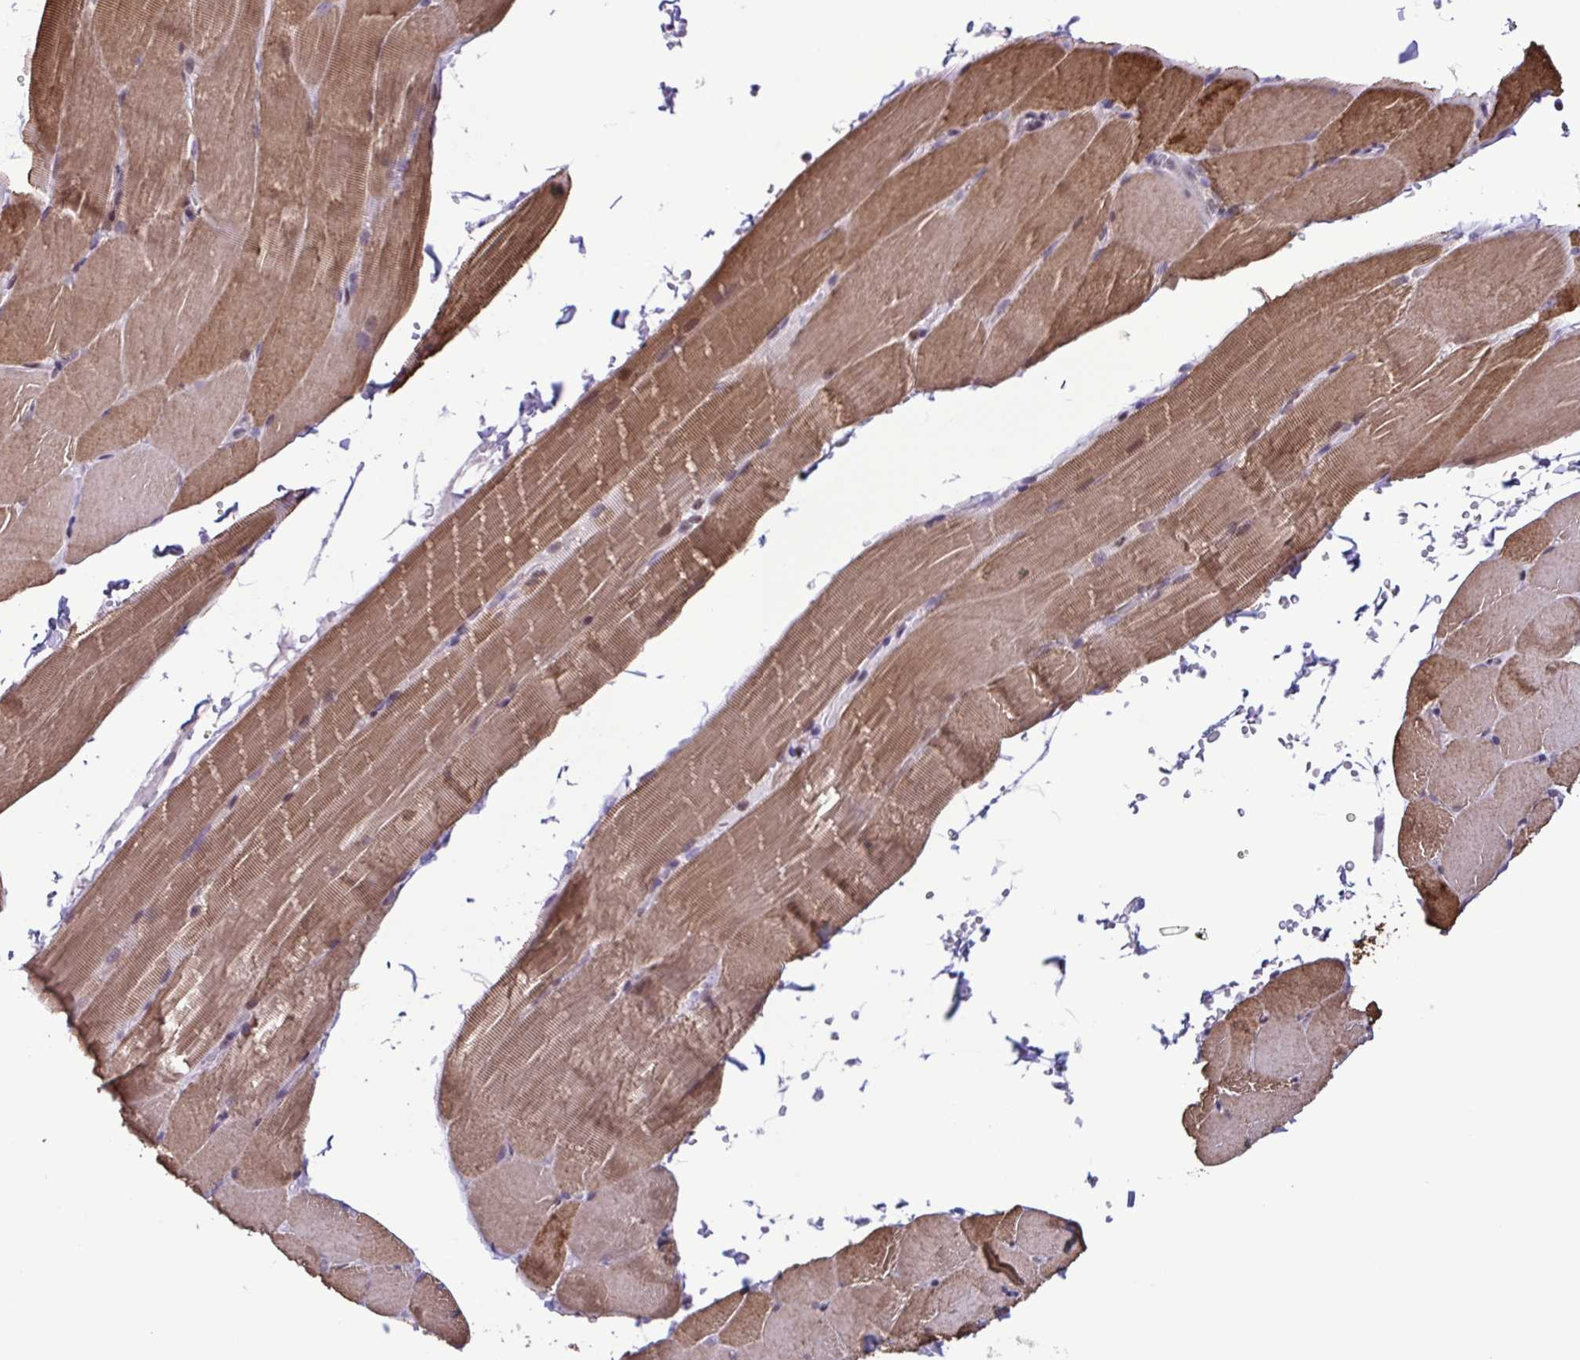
{"staining": {"intensity": "moderate", "quantity": ">75%", "location": "cytoplasmic/membranous"}, "tissue": "skeletal muscle", "cell_type": "Myocytes", "image_type": "normal", "snomed": [{"axis": "morphology", "description": "Normal tissue, NOS"}, {"axis": "topography", "description": "Skeletal muscle"}], "caption": "IHC micrograph of normal skeletal muscle stained for a protein (brown), which exhibits medium levels of moderate cytoplasmic/membranous staining in about >75% of myocytes.", "gene": "IRF1", "patient": {"sex": "female", "age": 37}}